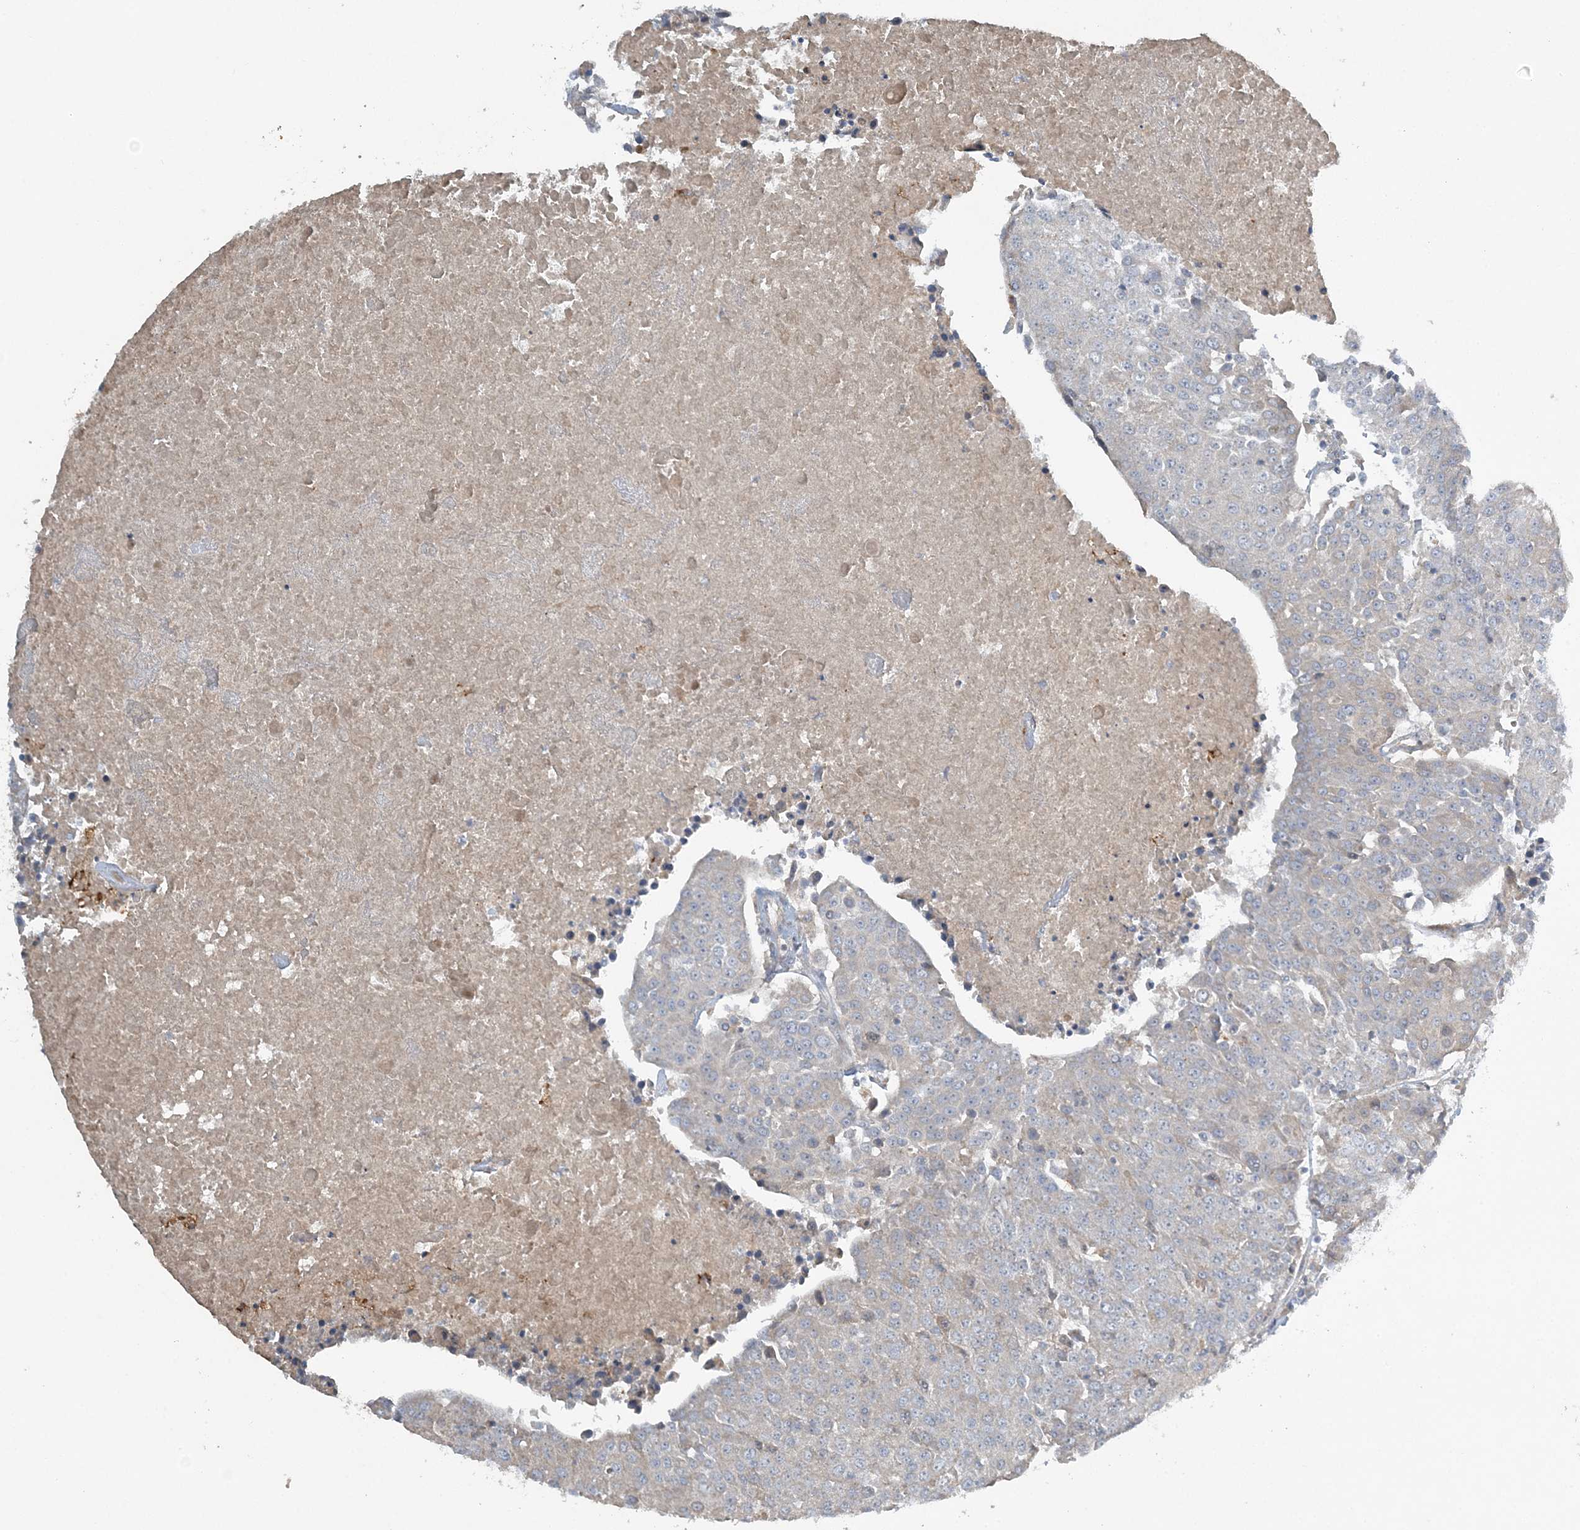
{"staining": {"intensity": "negative", "quantity": "none", "location": "none"}, "tissue": "urothelial cancer", "cell_type": "Tumor cells", "image_type": "cancer", "snomed": [{"axis": "morphology", "description": "Urothelial carcinoma, High grade"}, {"axis": "topography", "description": "Urinary bladder"}], "caption": "This is an immunohistochemistry histopathology image of human high-grade urothelial carcinoma. There is no staining in tumor cells.", "gene": "SLC4A10", "patient": {"sex": "female", "age": 85}}